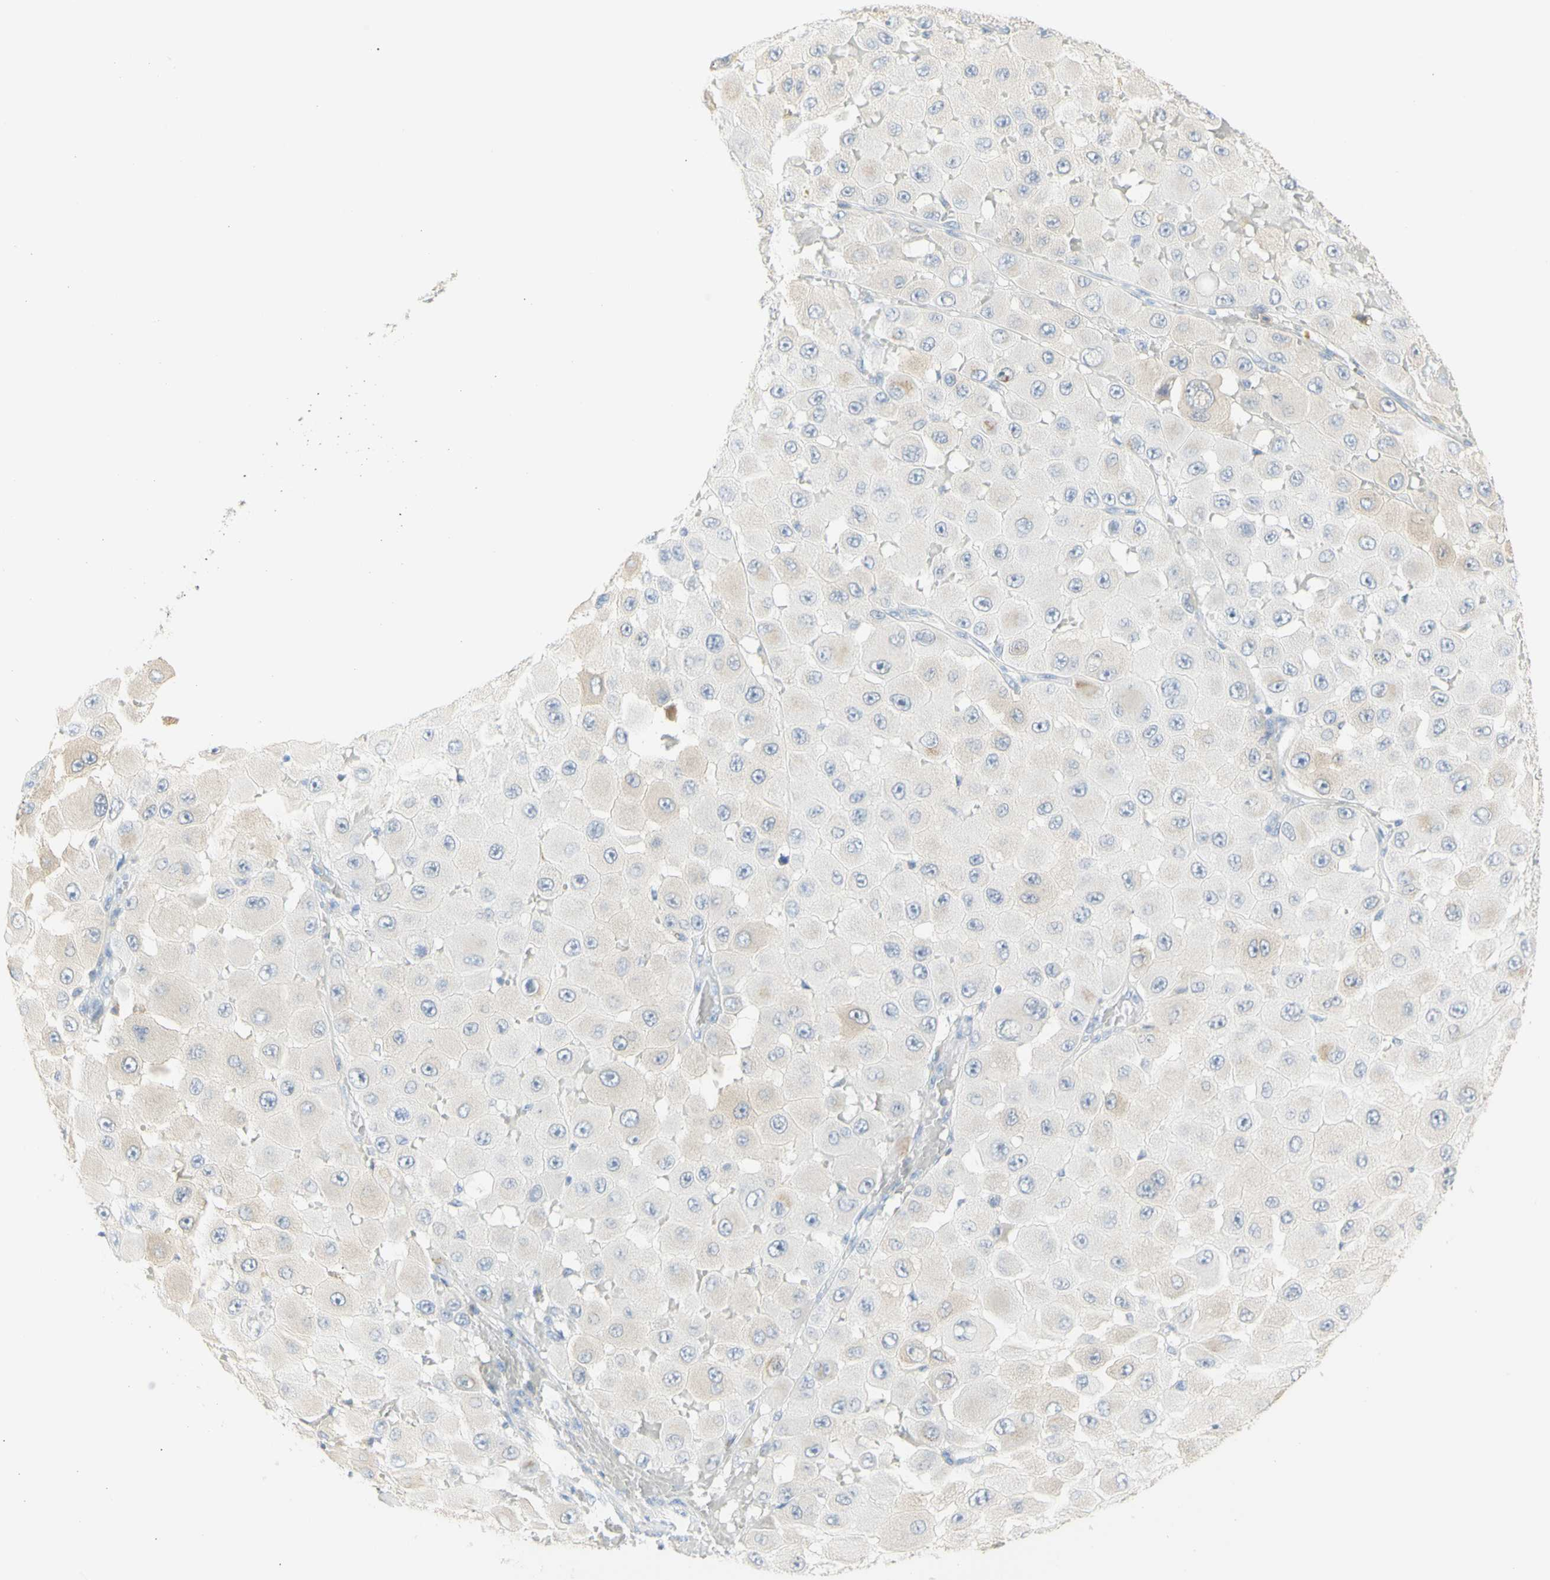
{"staining": {"intensity": "negative", "quantity": "none", "location": "none"}, "tissue": "melanoma", "cell_type": "Tumor cells", "image_type": "cancer", "snomed": [{"axis": "morphology", "description": "Malignant melanoma, NOS"}, {"axis": "topography", "description": "Skin"}], "caption": "Immunohistochemistry (IHC) of human melanoma demonstrates no positivity in tumor cells. Brightfield microscopy of immunohistochemistry (IHC) stained with DAB (3,3'-diaminobenzidine) (brown) and hematoxylin (blue), captured at high magnification.", "gene": "B4GALNT3", "patient": {"sex": "female", "age": 81}}